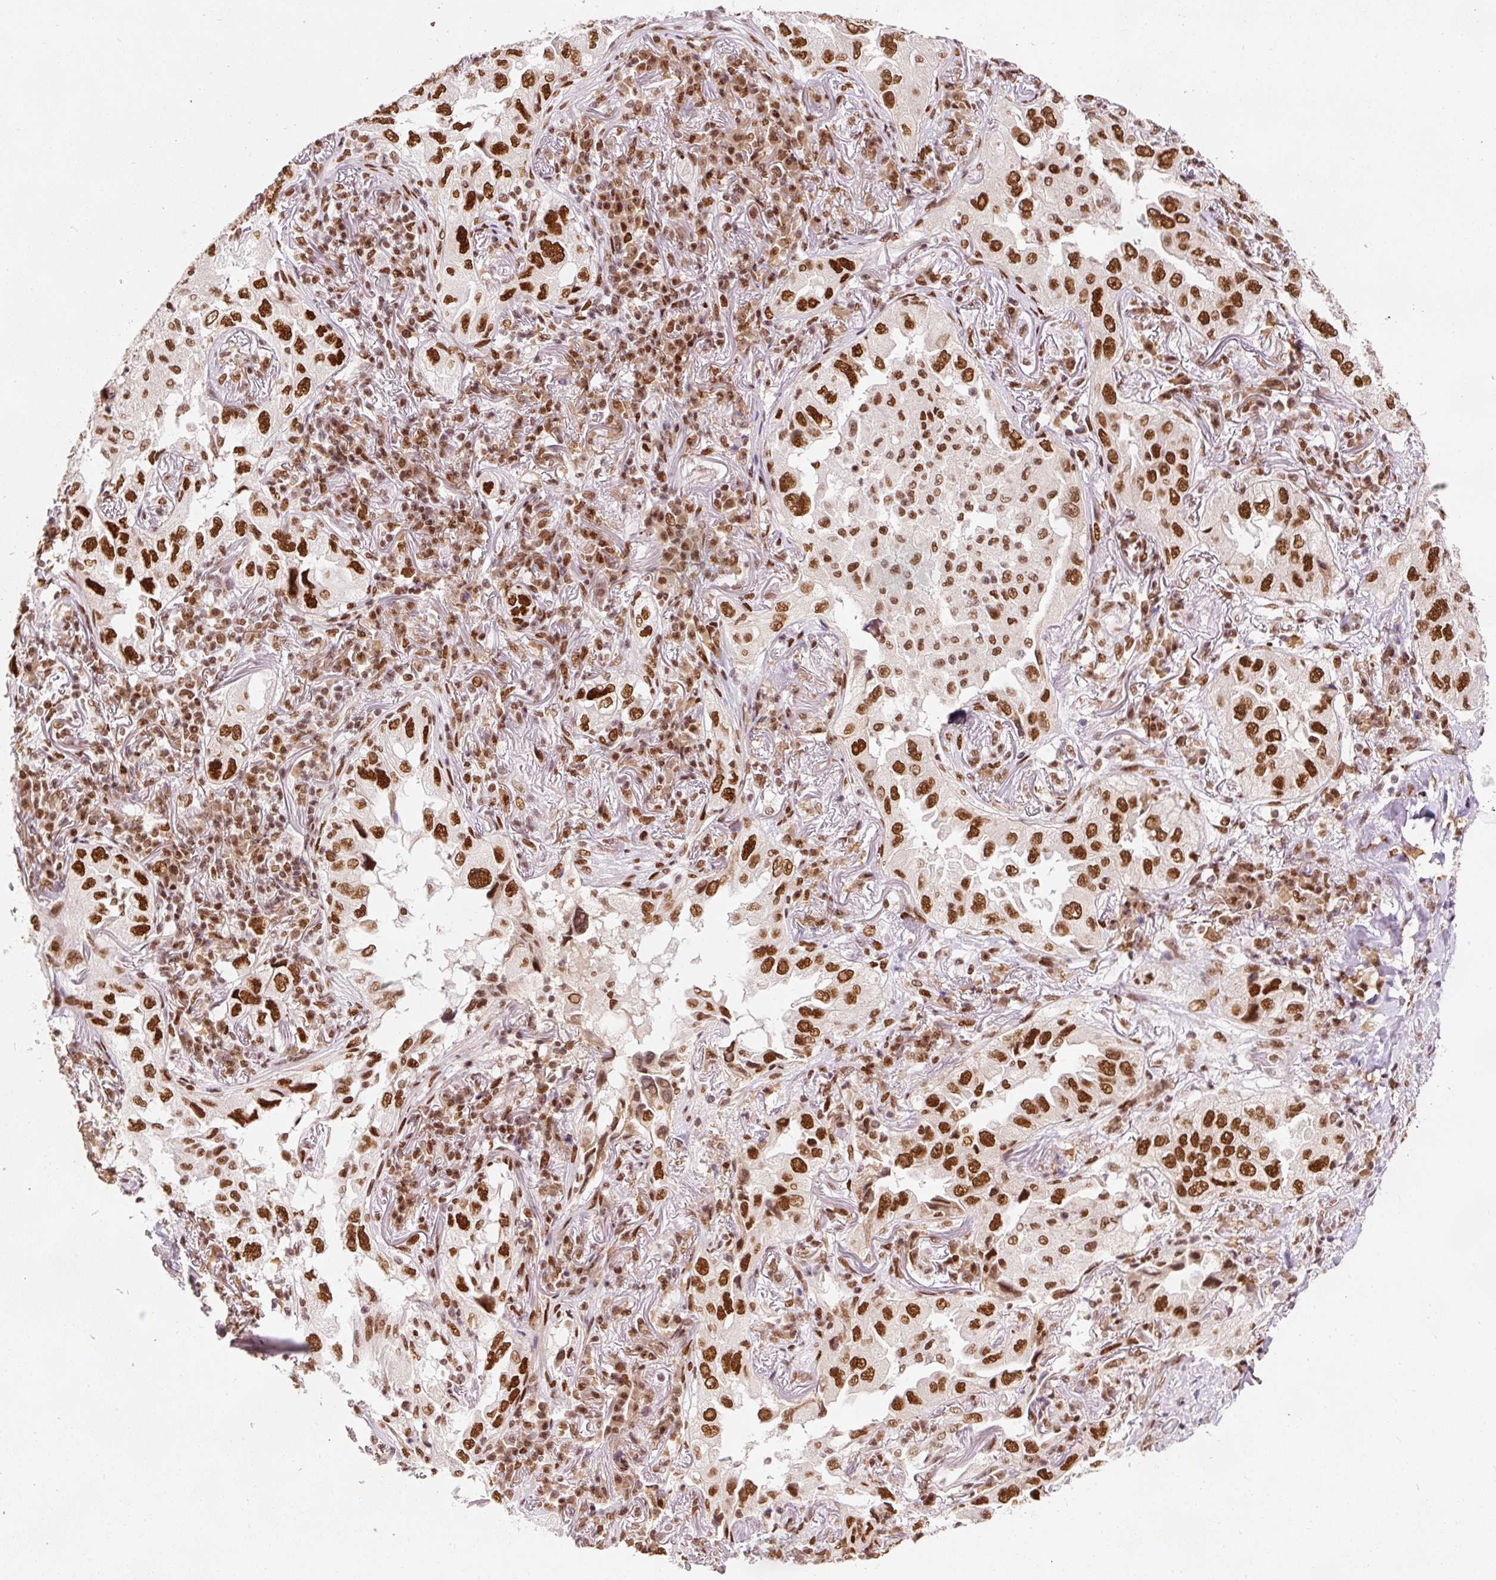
{"staining": {"intensity": "strong", "quantity": ">75%", "location": "nuclear"}, "tissue": "lung cancer", "cell_type": "Tumor cells", "image_type": "cancer", "snomed": [{"axis": "morphology", "description": "Adenocarcinoma, NOS"}, {"axis": "topography", "description": "Lung"}], "caption": "Adenocarcinoma (lung) tissue demonstrates strong nuclear staining in about >75% of tumor cells, visualized by immunohistochemistry.", "gene": "HNRNPC", "patient": {"sex": "female", "age": 69}}